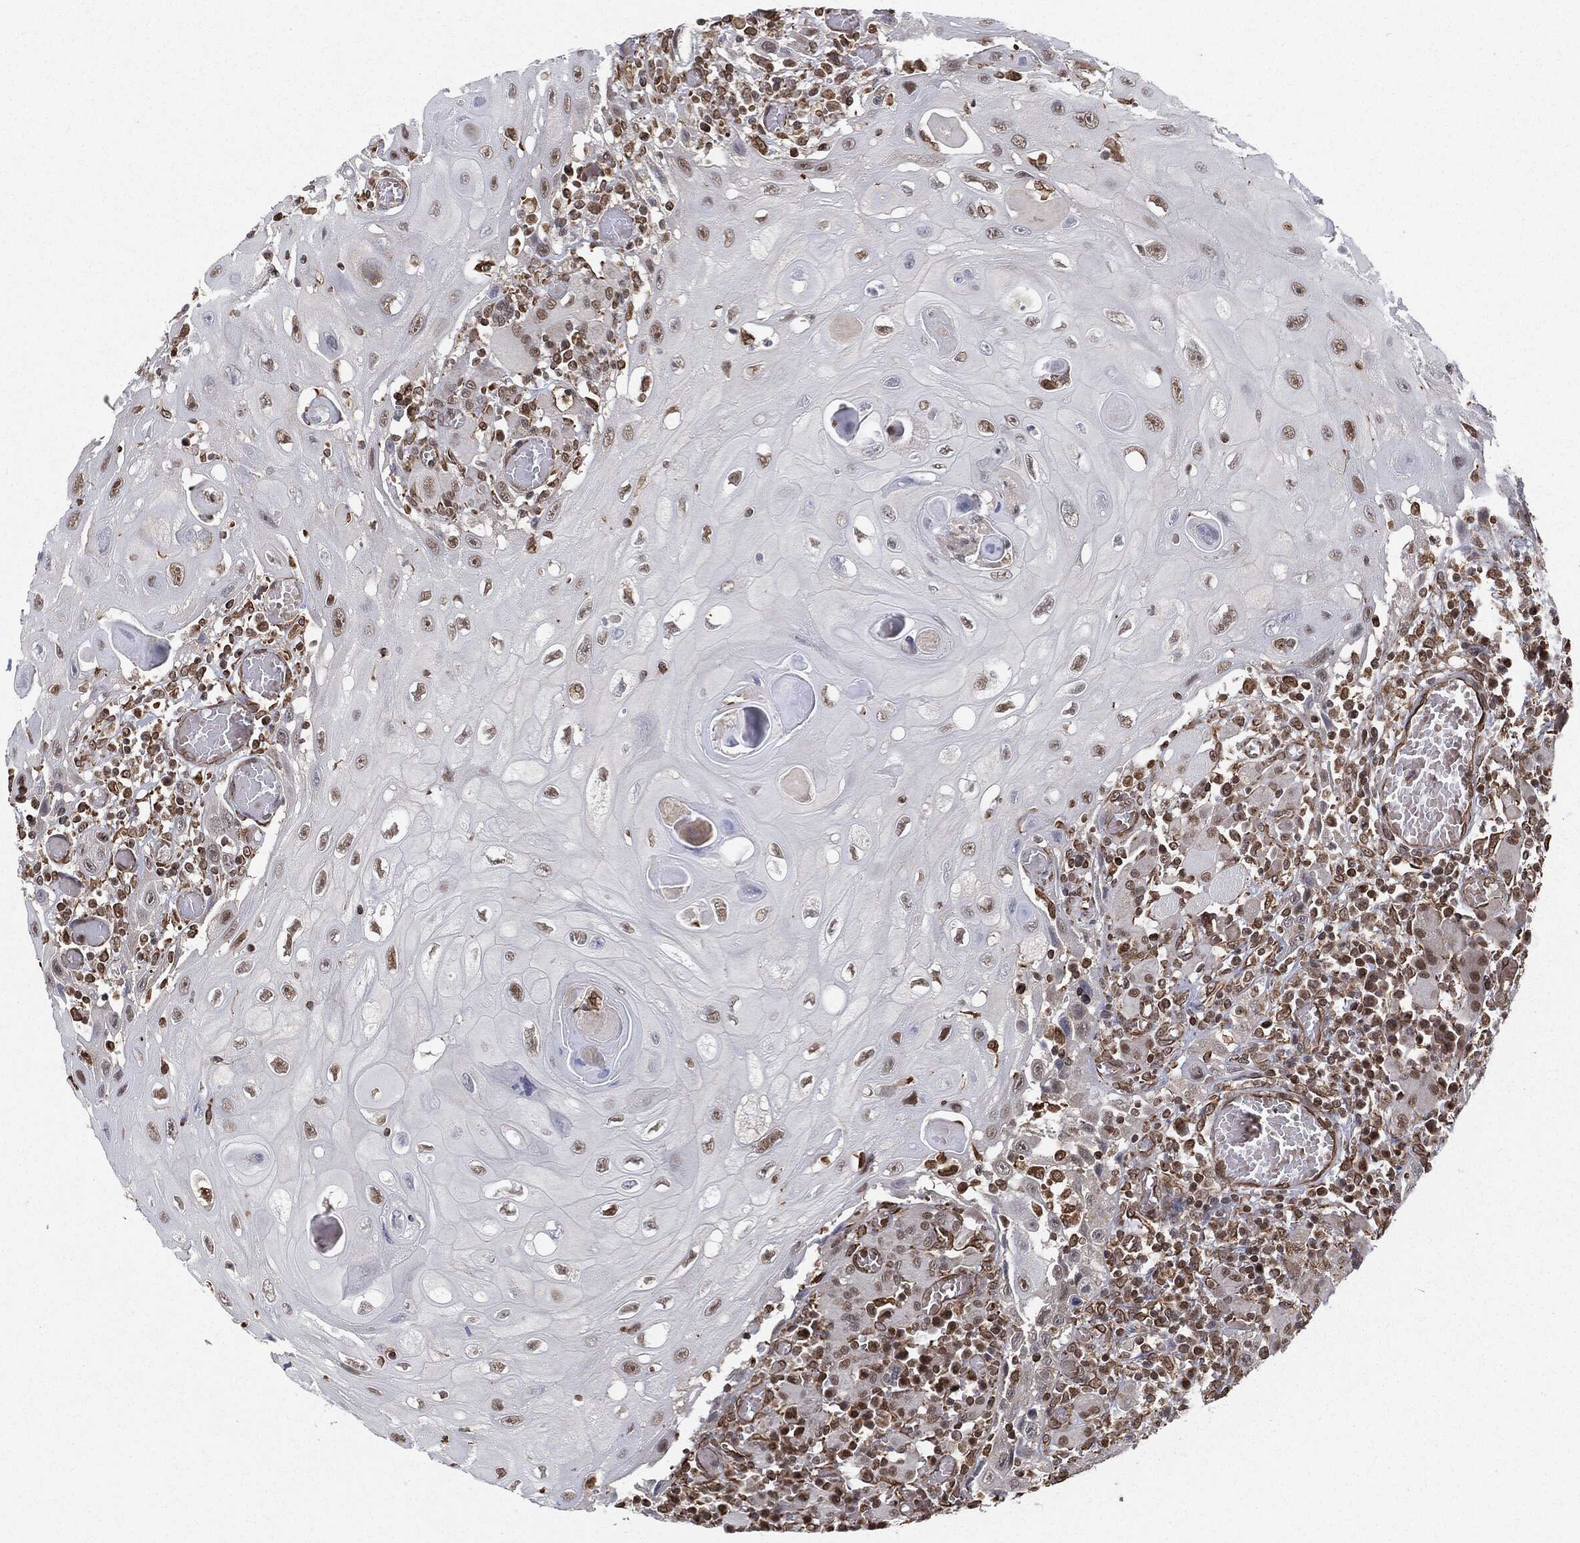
{"staining": {"intensity": "moderate", "quantity": "25%-75%", "location": "nuclear"}, "tissue": "head and neck cancer", "cell_type": "Tumor cells", "image_type": "cancer", "snomed": [{"axis": "morphology", "description": "Normal tissue, NOS"}, {"axis": "morphology", "description": "Squamous cell carcinoma, NOS"}, {"axis": "topography", "description": "Oral tissue"}, {"axis": "topography", "description": "Head-Neck"}], "caption": "Protein staining shows moderate nuclear positivity in approximately 25%-75% of tumor cells in head and neck squamous cell carcinoma.", "gene": "TP53RK", "patient": {"sex": "male", "age": 71}}